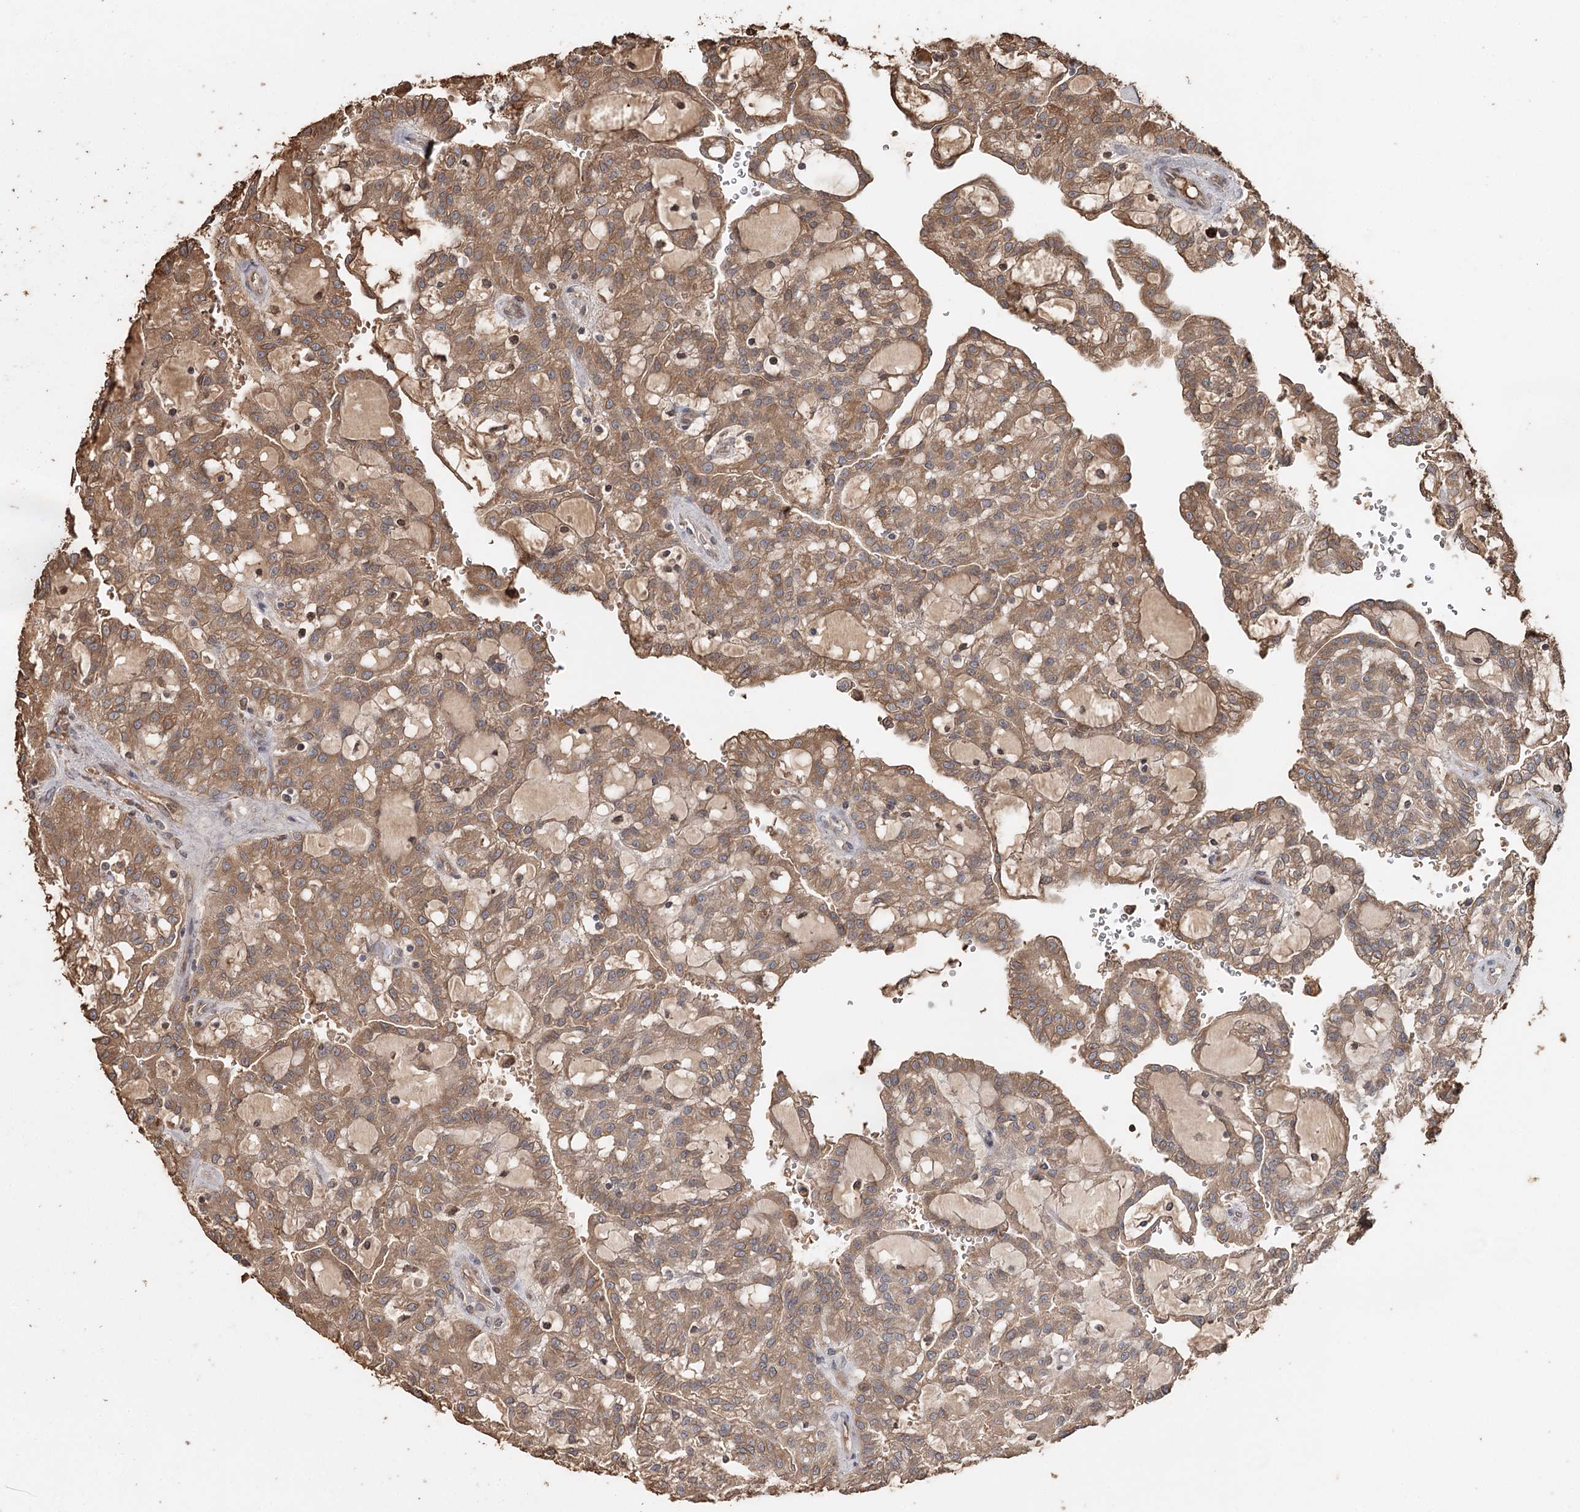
{"staining": {"intensity": "moderate", "quantity": ">75%", "location": "cytoplasmic/membranous"}, "tissue": "renal cancer", "cell_type": "Tumor cells", "image_type": "cancer", "snomed": [{"axis": "morphology", "description": "Adenocarcinoma, NOS"}, {"axis": "topography", "description": "Kidney"}], "caption": "Tumor cells reveal moderate cytoplasmic/membranous staining in approximately >75% of cells in renal cancer.", "gene": "SYVN1", "patient": {"sex": "male", "age": 63}}